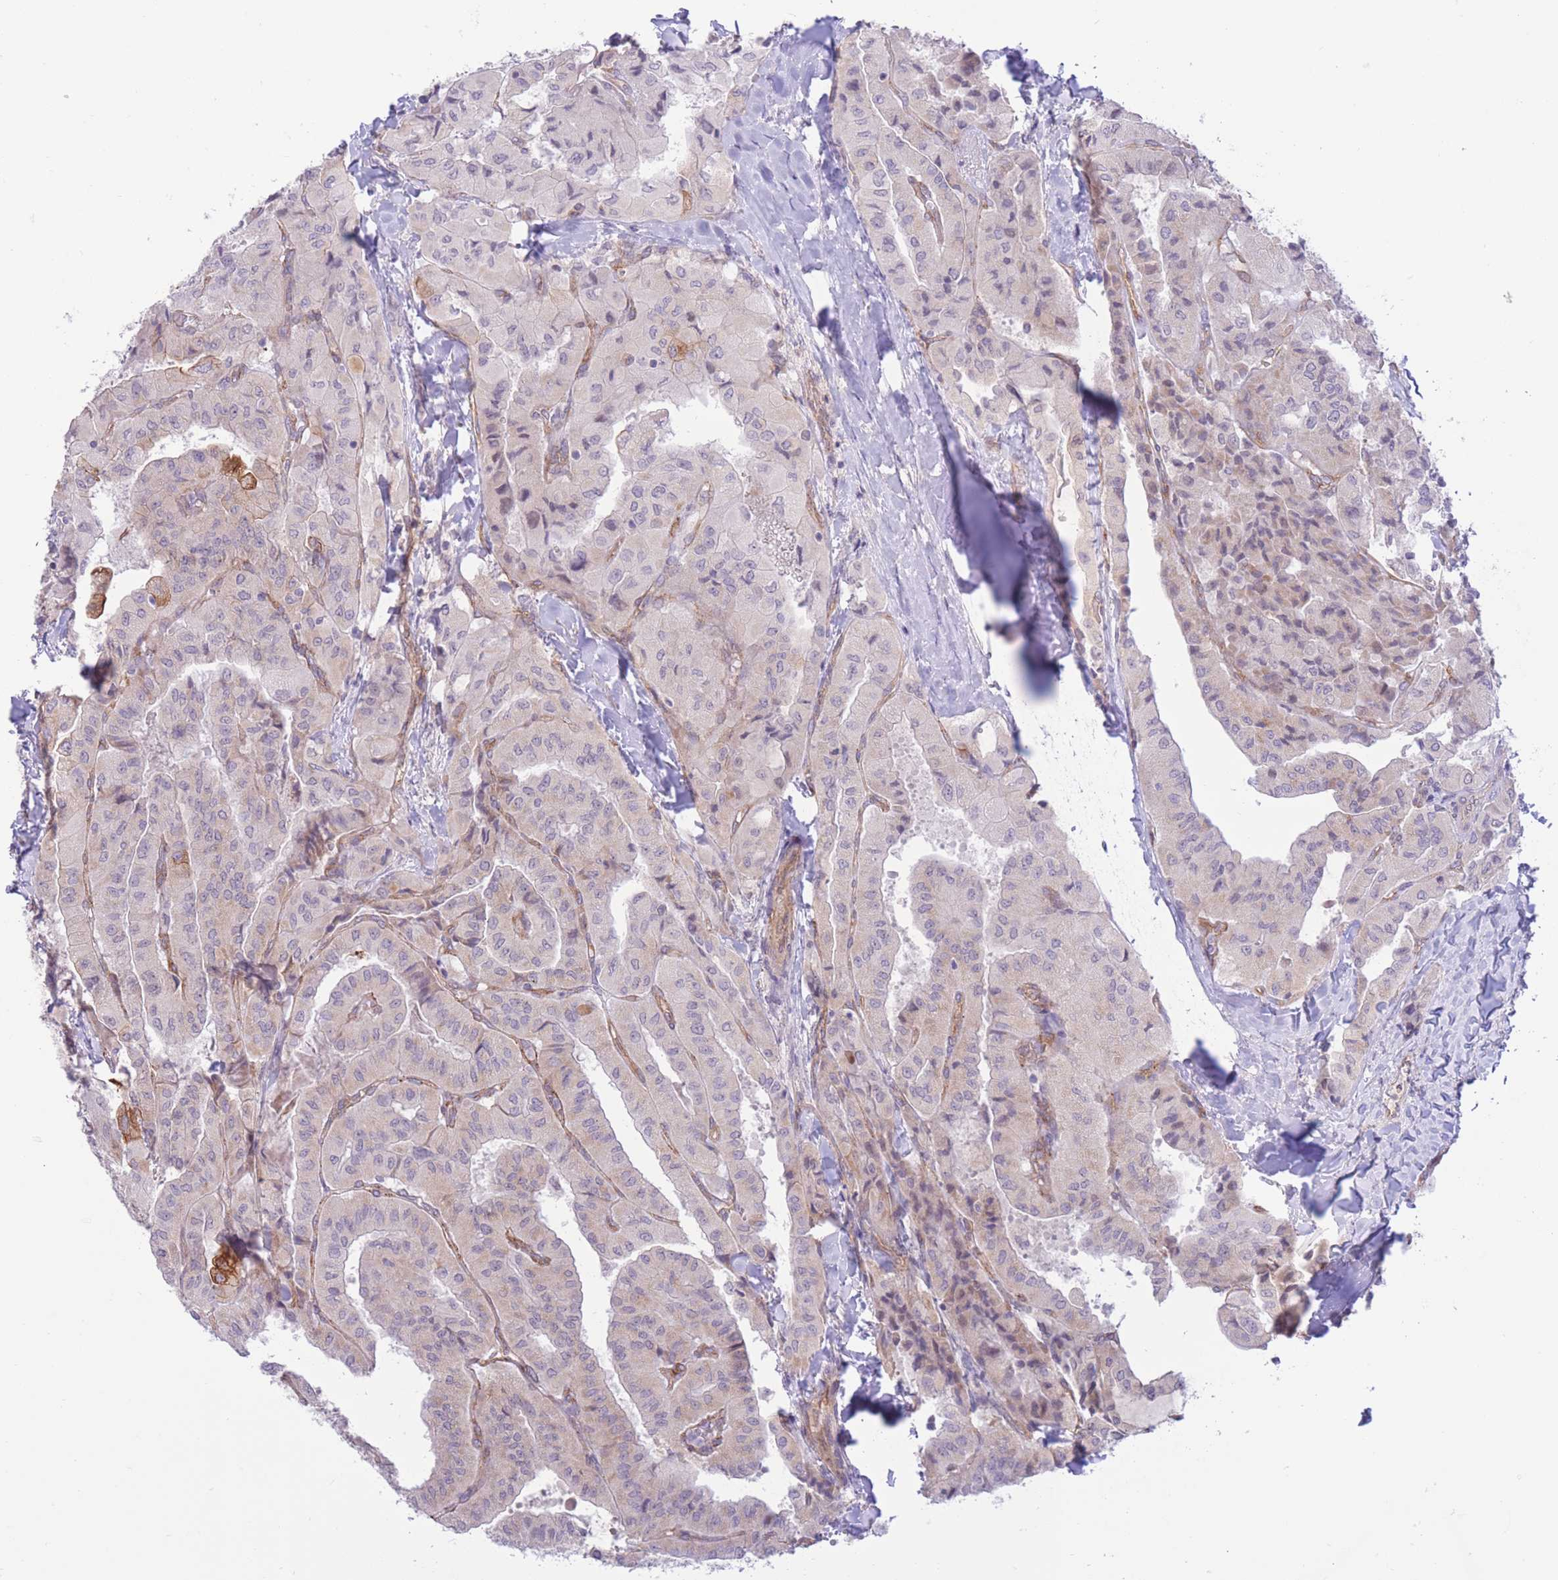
{"staining": {"intensity": "strong", "quantity": "<25%", "location": "cytoplasmic/membranous"}, "tissue": "thyroid cancer", "cell_type": "Tumor cells", "image_type": "cancer", "snomed": [{"axis": "morphology", "description": "Normal tissue, NOS"}, {"axis": "morphology", "description": "Papillary adenocarcinoma, NOS"}, {"axis": "topography", "description": "Thyroid gland"}], "caption": "Immunohistochemistry (IHC) photomicrograph of thyroid papillary adenocarcinoma stained for a protein (brown), which reveals medium levels of strong cytoplasmic/membranous positivity in approximately <25% of tumor cells.", "gene": "MRPS31", "patient": {"sex": "female", "age": 59}}